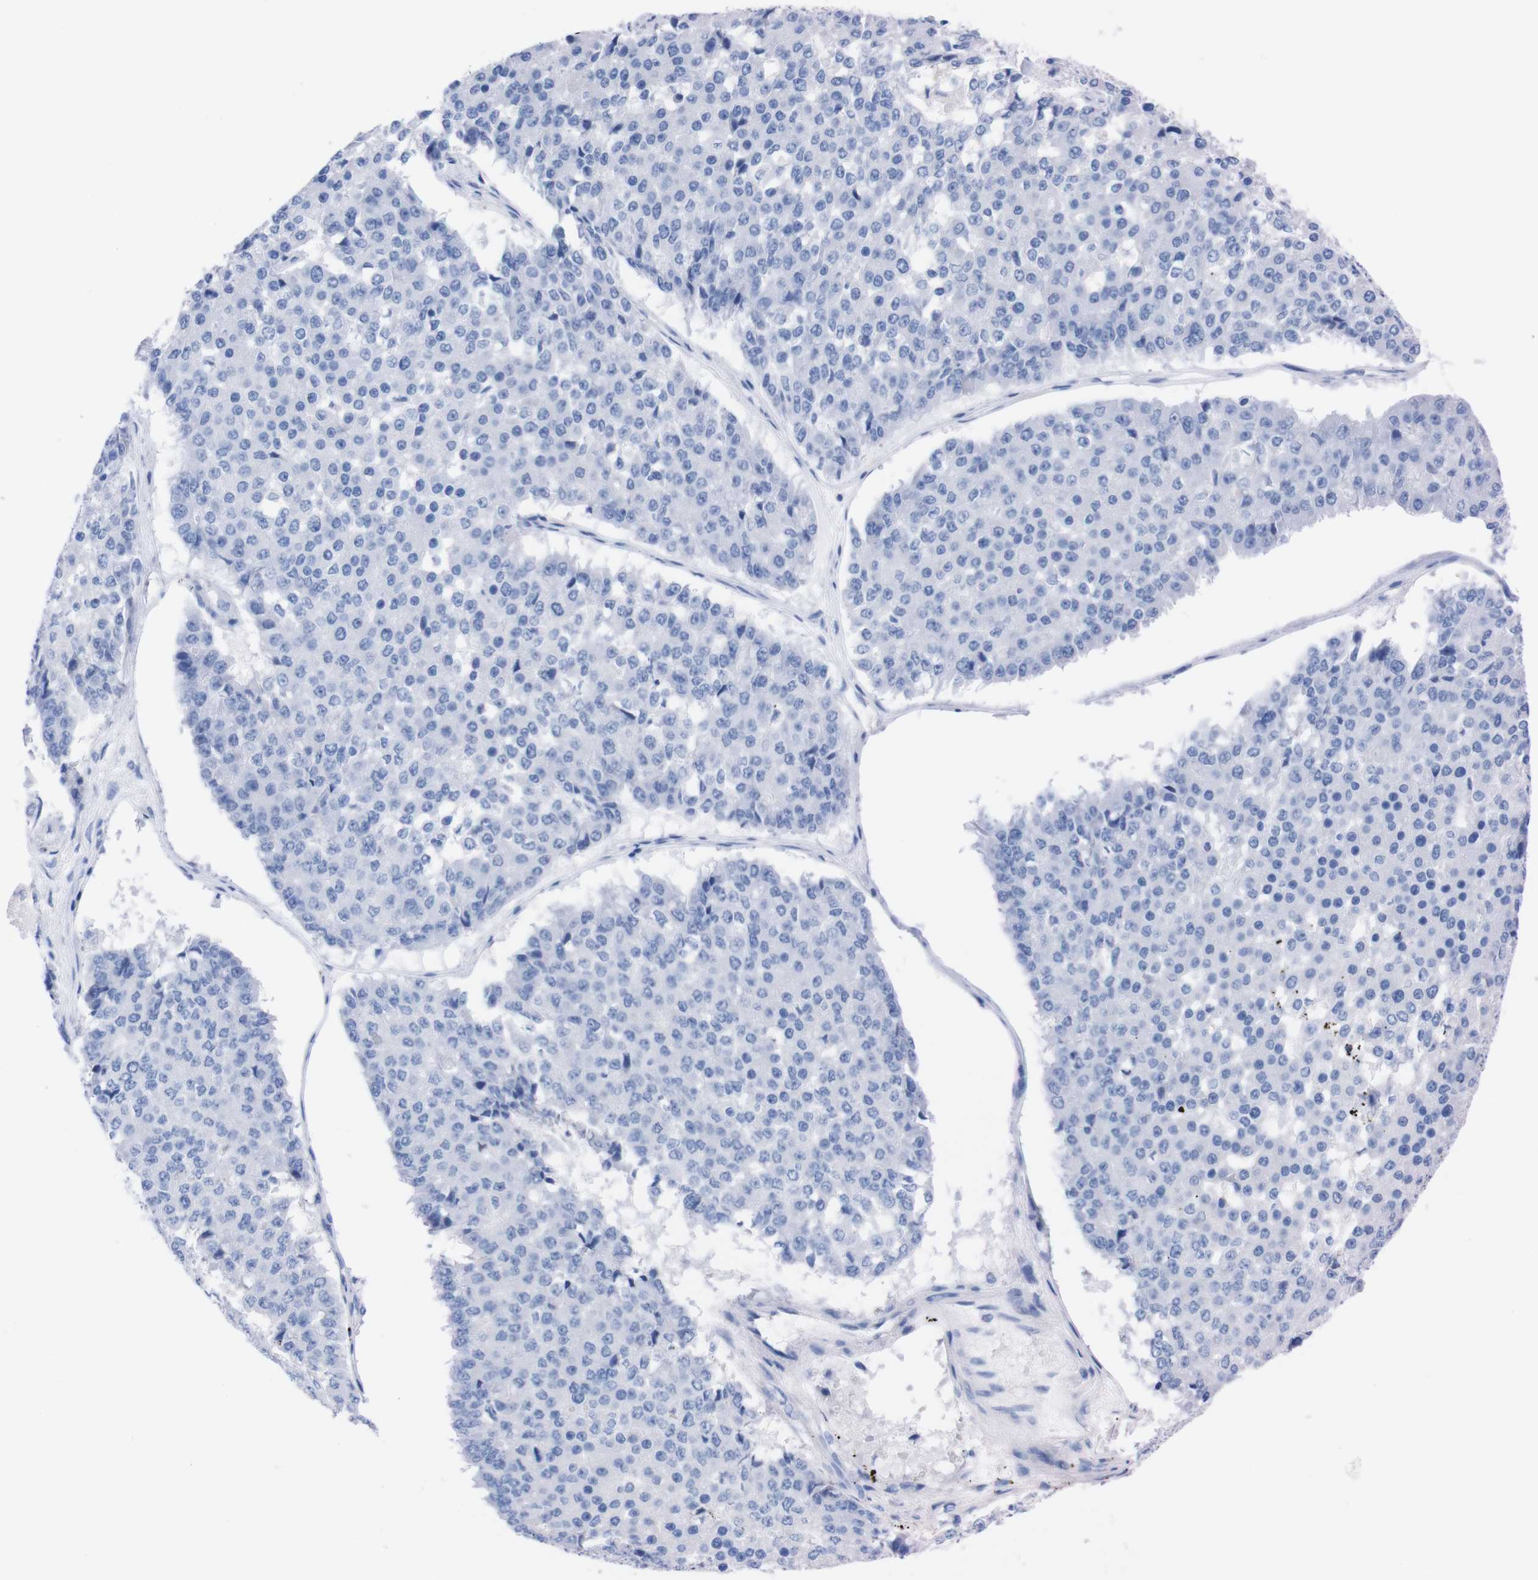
{"staining": {"intensity": "negative", "quantity": "none", "location": "none"}, "tissue": "pancreatic cancer", "cell_type": "Tumor cells", "image_type": "cancer", "snomed": [{"axis": "morphology", "description": "Adenocarcinoma, NOS"}, {"axis": "topography", "description": "Pancreas"}], "caption": "Immunohistochemical staining of human pancreatic adenocarcinoma displays no significant expression in tumor cells.", "gene": "P2RY12", "patient": {"sex": "male", "age": 50}}